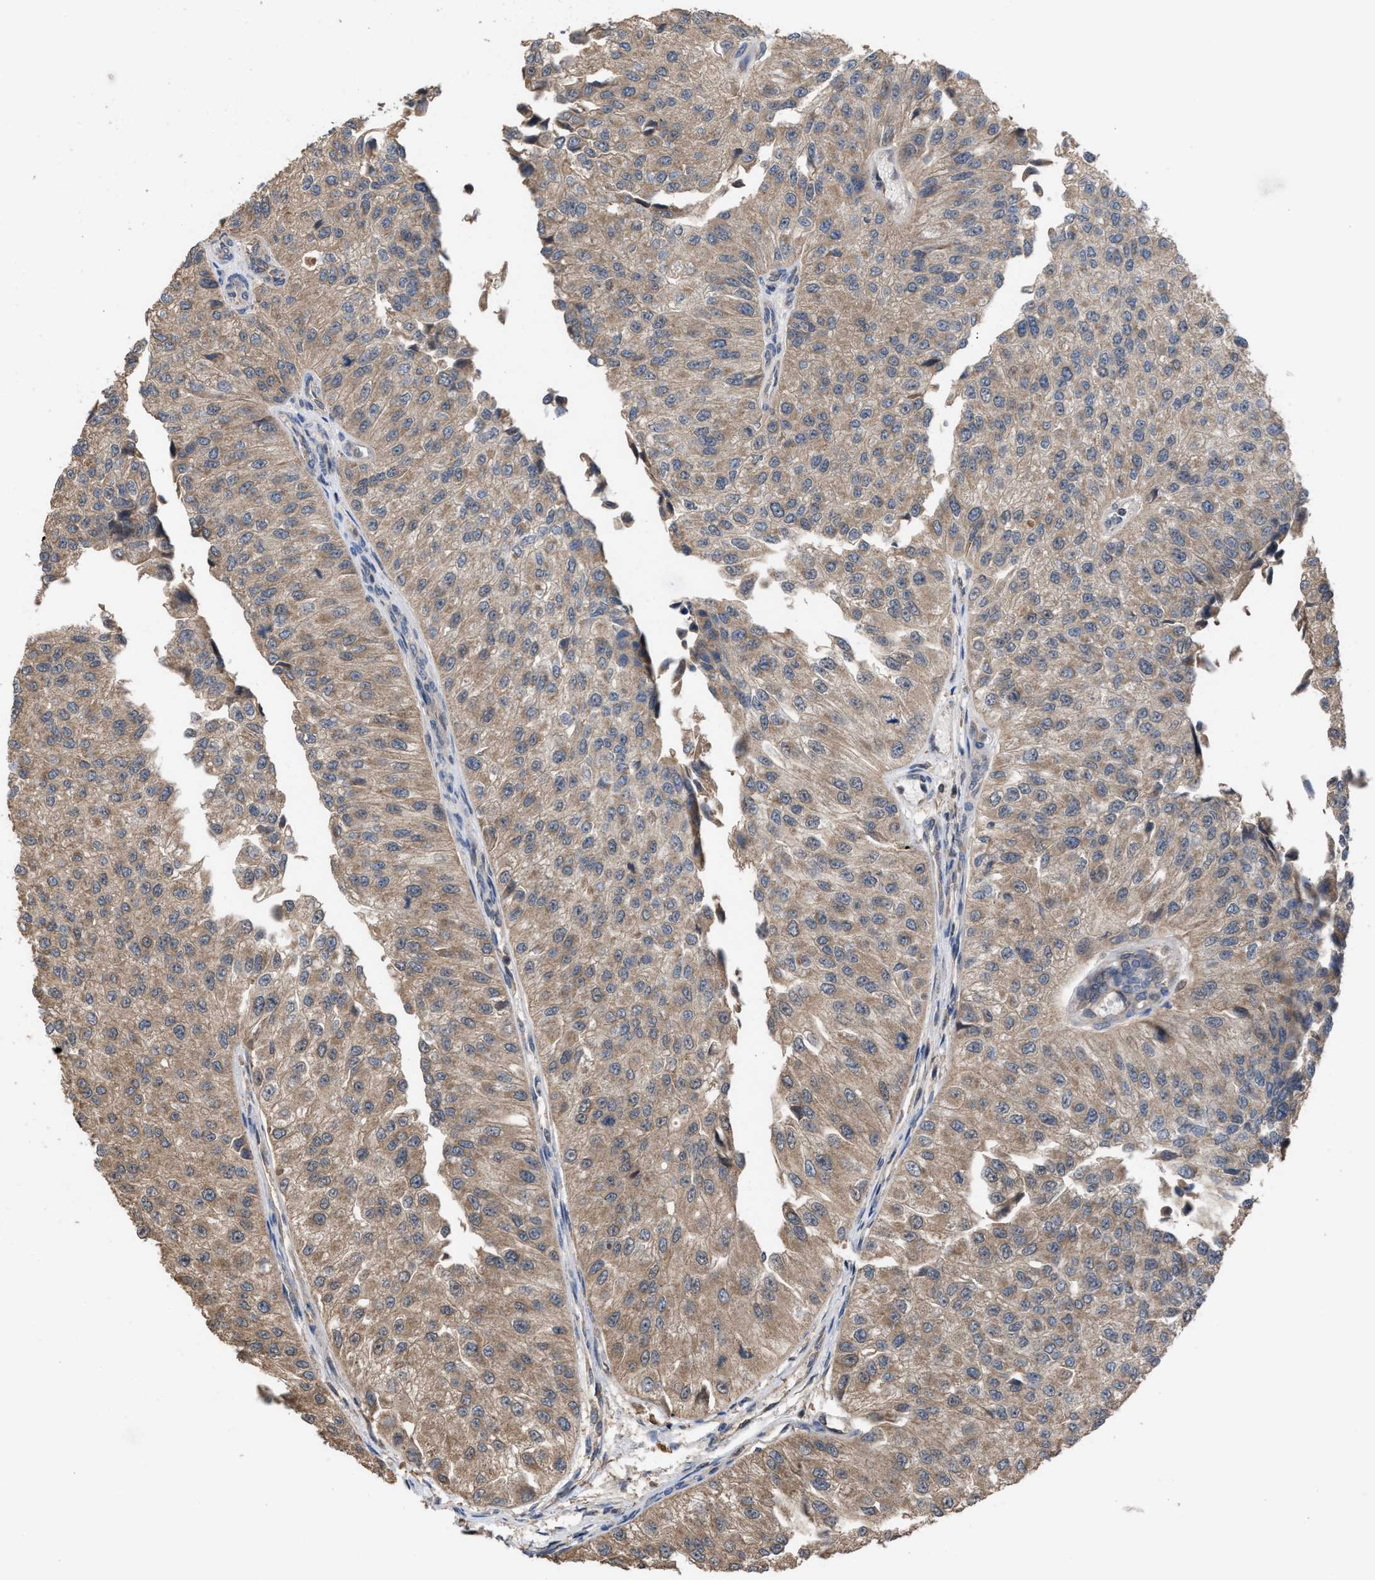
{"staining": {"intensity": "weak", "quantity": ">75%", "location": "cytoplasmic/membranous"}, "tissue": "urothelial cancer", "cell_type": "Tumor cells", "image_type": "cancer", "snomed": [{"axis": "morphology", "description": "Urothelial carcinoma, High grade"}, {"axis": "topography", "description": "Kidney"}, {"axis": "topography", "description": "Urinary bladder"}], "caption": "The histopathology image reveals a brown stain indicating the presence of a protein in the cytoplasmic/membranous of tumor cells in urothelial carcinoma (high-grade).", "gene": "C9orf78", "patient": {"sex": "male", "age": 77}}